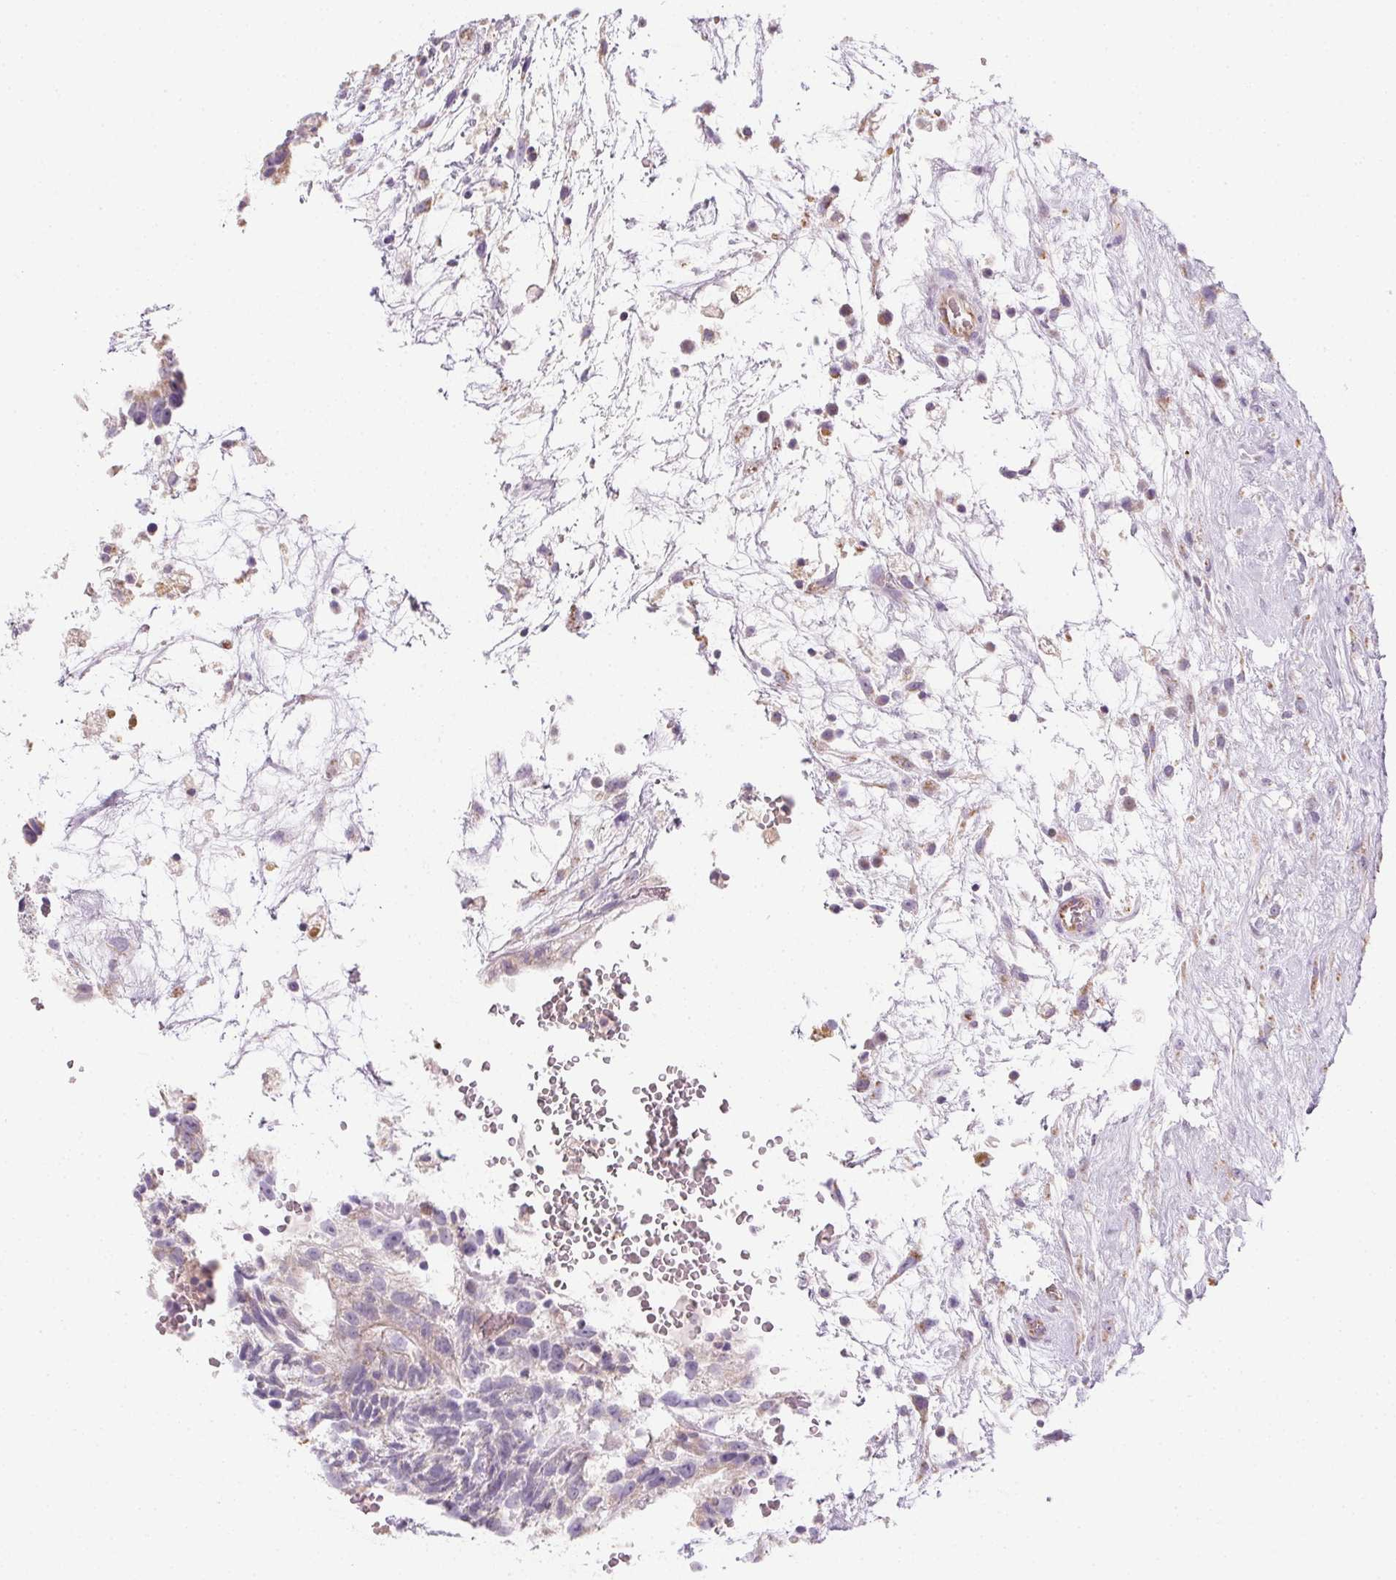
{"staining": {"intensity": "negative", "quantity": "none", "location": "none"}, "tissue": "testis cancer", "cell_type": "Tumor cells", "image_type": "cancer", "snomed": [{"axis": "morphology", "description": "Normal tissue, NOS"}, {"axis": "morphology", "description": "Carcinoma, Embryonal, NOS"}, {"axis": "topography", "description": "Testis"}], "caption": "High magnification brightfield microscopy of testis cancer (embryonal carcinoma) stained with DAB (3,3'-diaminobenzidine) (brown) and counterstained with hematoxylin (blue): tumor cells show no significant staining.", "gene": "SMYD1", "patient": {"sex": "male", "age": 32}}